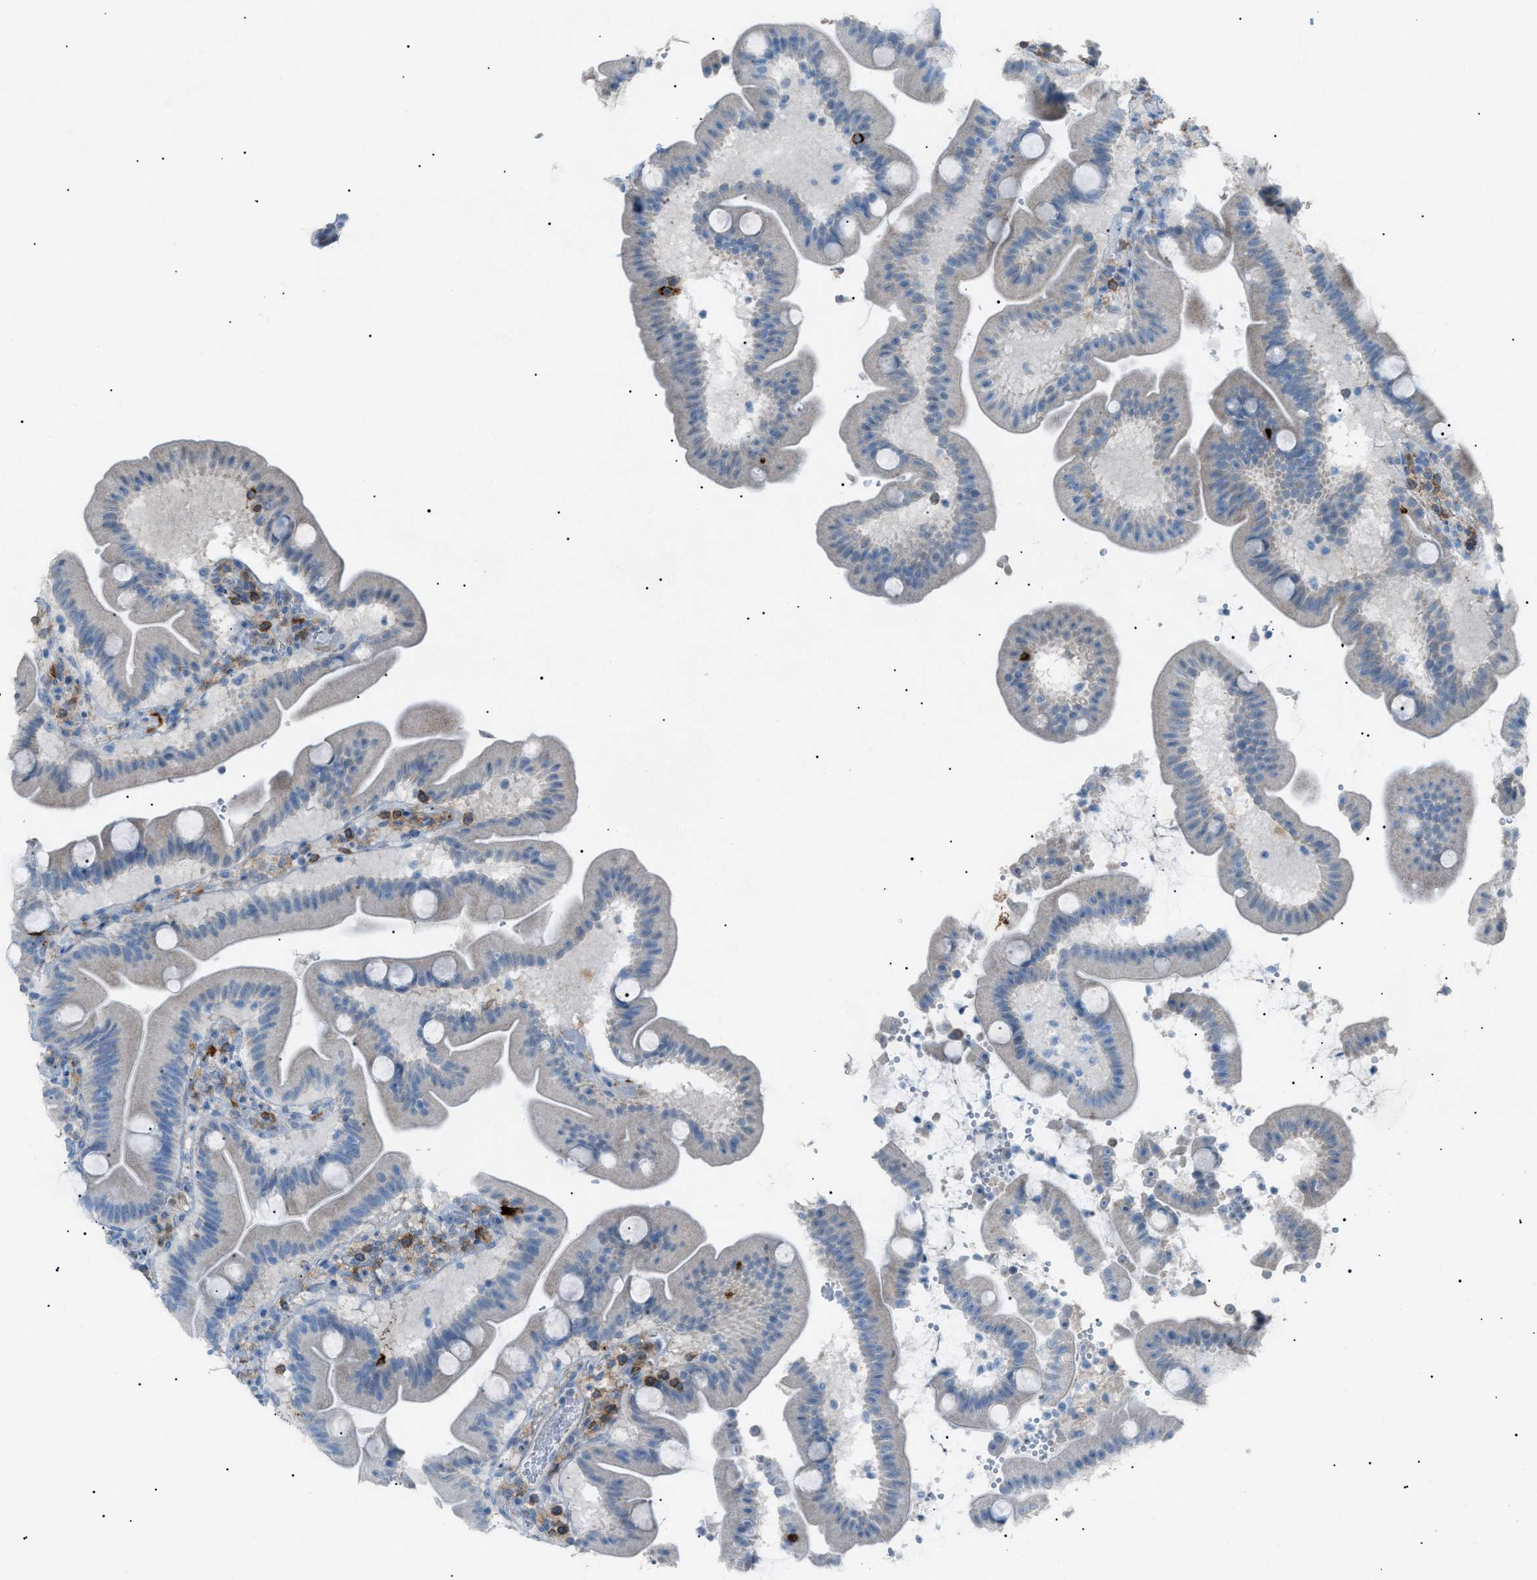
{"staining": {"intensity": "negative", "quantity": "none", "location": "none"}, "tissue": "duodenum", "cell_type": "Glandular cells", "image_type": "normal", "snomed": [{"axis": "morphology", "description": "Normal tissue, NOS"}, {"axis": "topography", "description": "Duodenum"}], "caption": "Immunohistochemistry (IHC) photomicrograph of benign human duodenum stained for a protein (brown), which shows no staining in glandular cells. (IHC, brightfield microscopy, high magnification).", "gene": "BTK", "patient": {"sex": "male", "age": 54}}